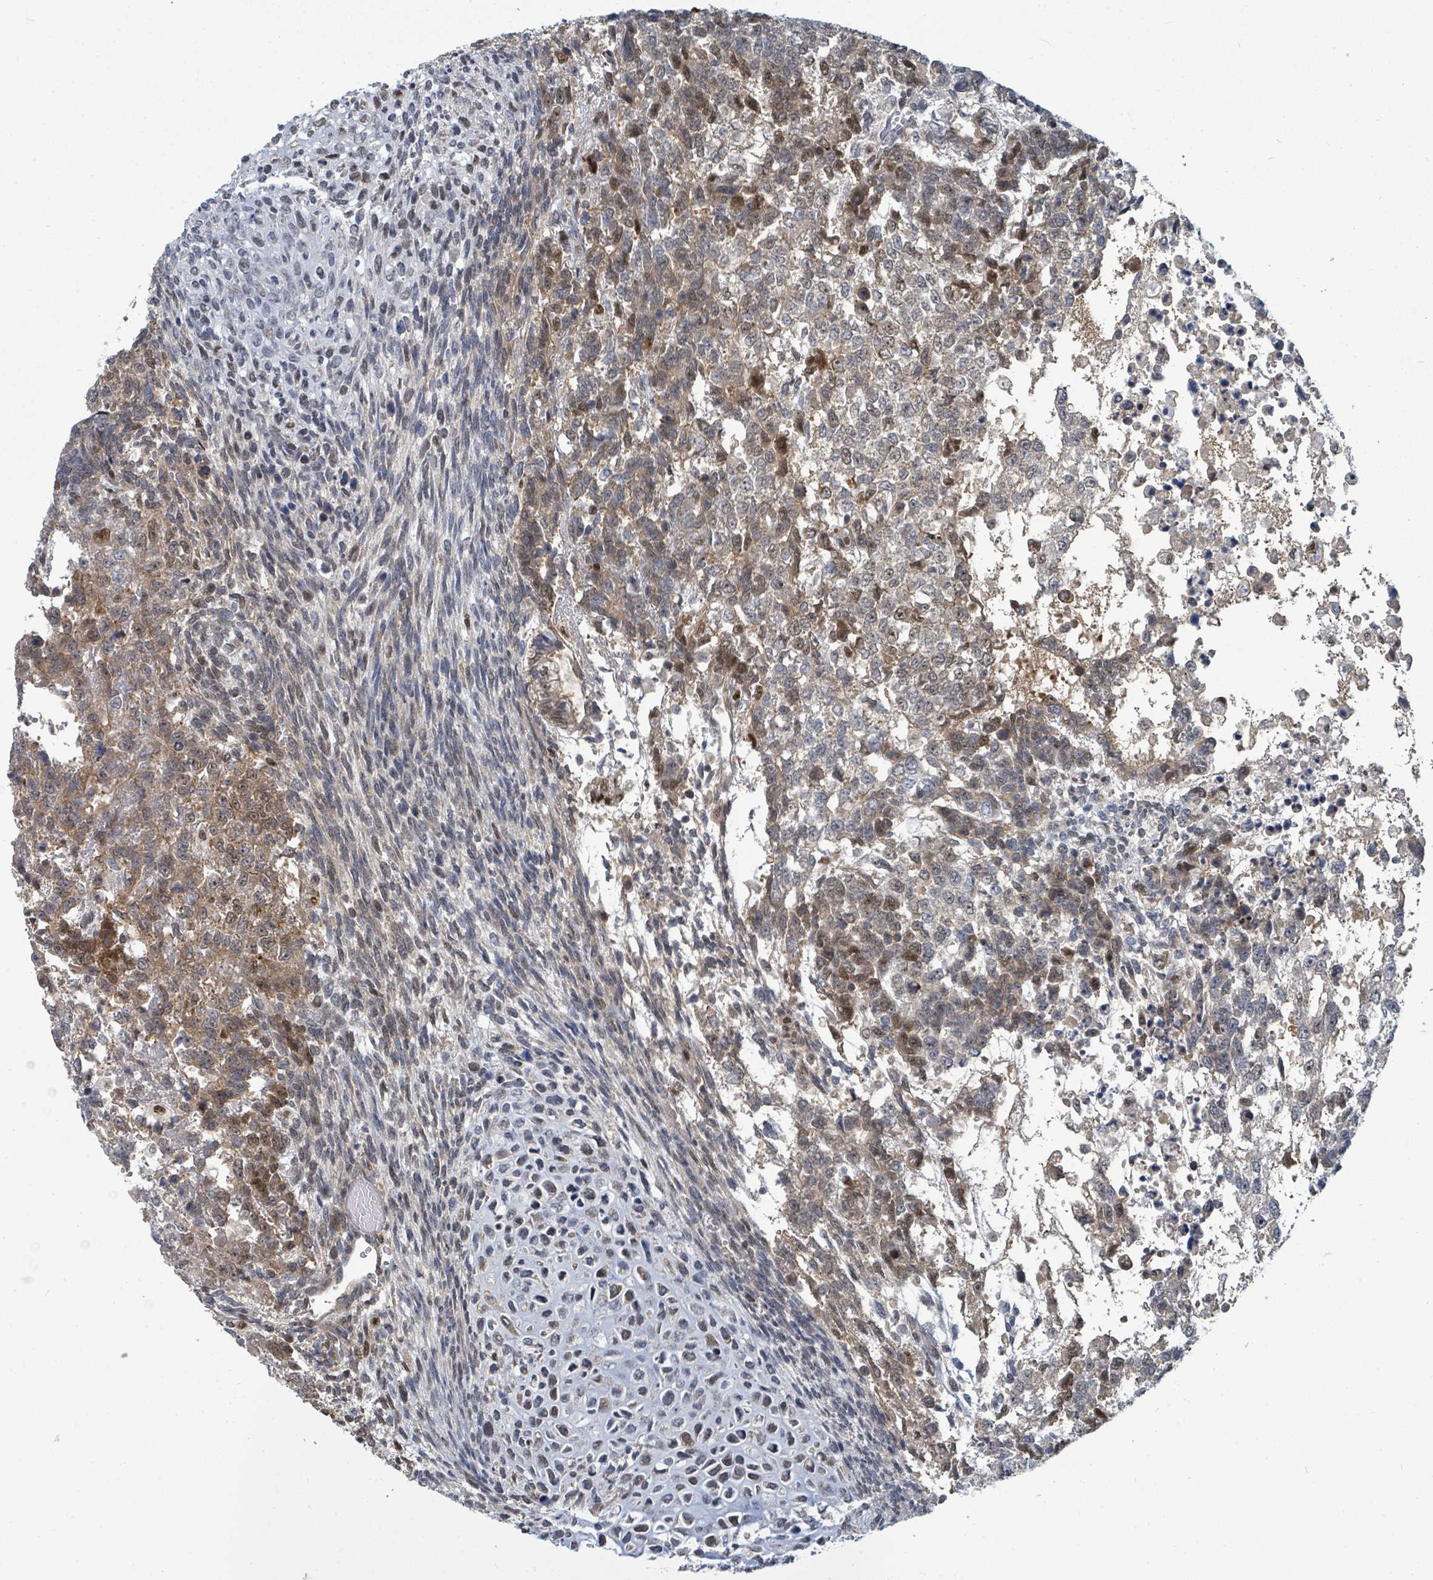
{"staining": {"intensity": "moderate", "quantity": "25%-75%", "location": "cytoplasmic/membranous,nuclear"}, "tissue": "testis cancer", "cell_type": "Tumor cells", "image_type": "cancer", "snomed": [{"axis": "morphology", "description": "Carcinoma, Embryonal, NOS"}, {"axis": "topography", "description": "Testis"}], "caption": "Brown immunohistochemical staining in testis cancer (embryonal carcinoma) reveals moderate cytoplasmic/membranous and nuclear positivity in about 25%-75% of tumor cells.", "gene": "UCK1", "patient": {"sex": "male", "age": 23}}